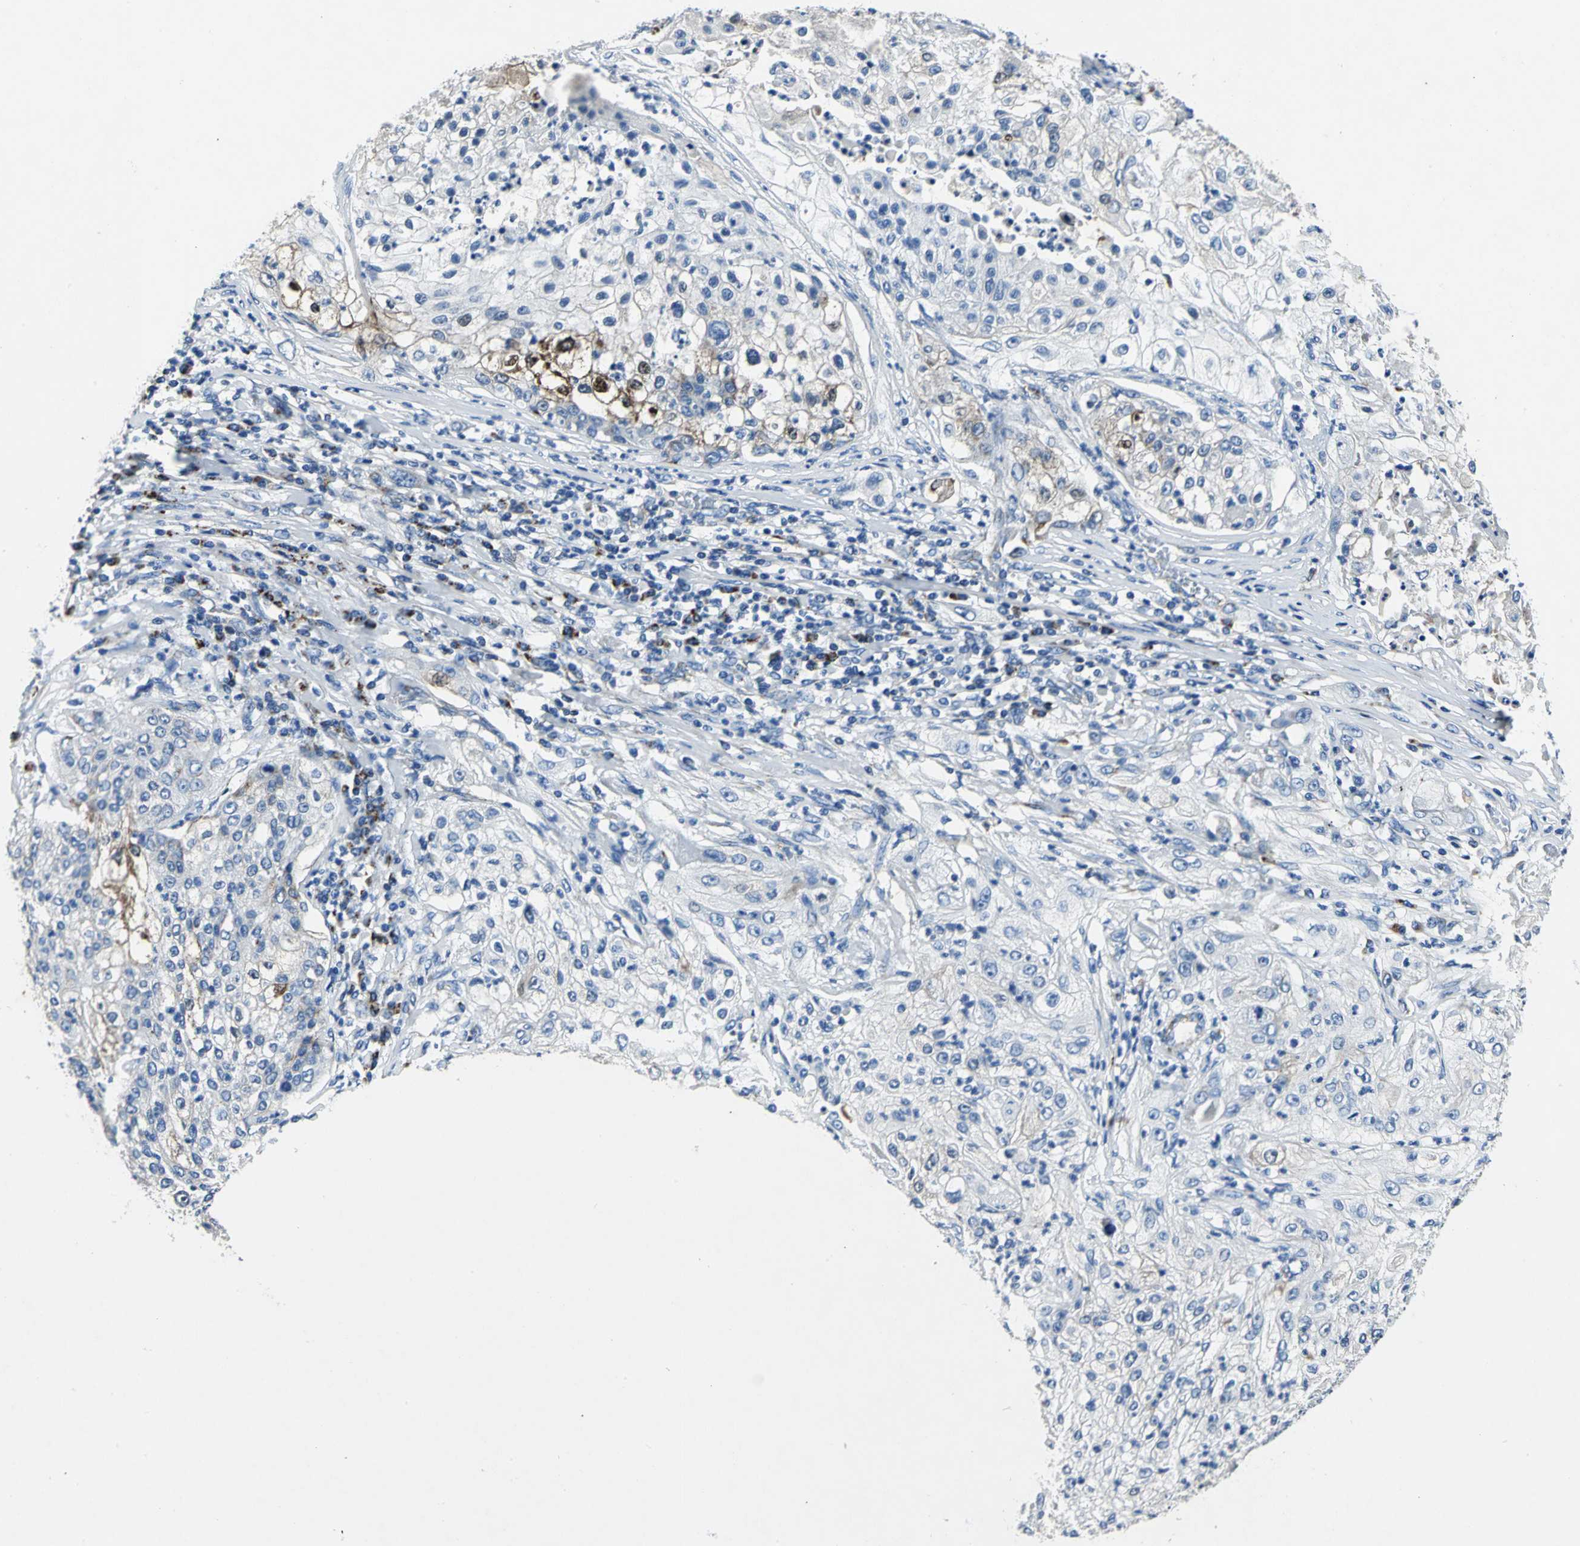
{"staining": {"intensity": "weak", "quantity": "<25%", "location": "cytoplasmic/membranous"}, "tissue": "lung cancer", "cell_type": "Tumor cells", "image_type": "cancer", "snomed": [{"axis": "morphology", "description": "Inflammation, NOS"}, {"axis": "morphology", "description": "Squamous cell carcinoma, NOS"}, {"axis": "topography", "description": "Lymph node"}, {"axis": "topography", "description": "Soft tissue"}, {"axis": "topography", "description": "Lung"}], "caption": "Photomicrograph shows no significant protein expression in tumor cells of lung cancer.", "gene": "IFI6", "patient": {"sex": "male", "age": 66}}